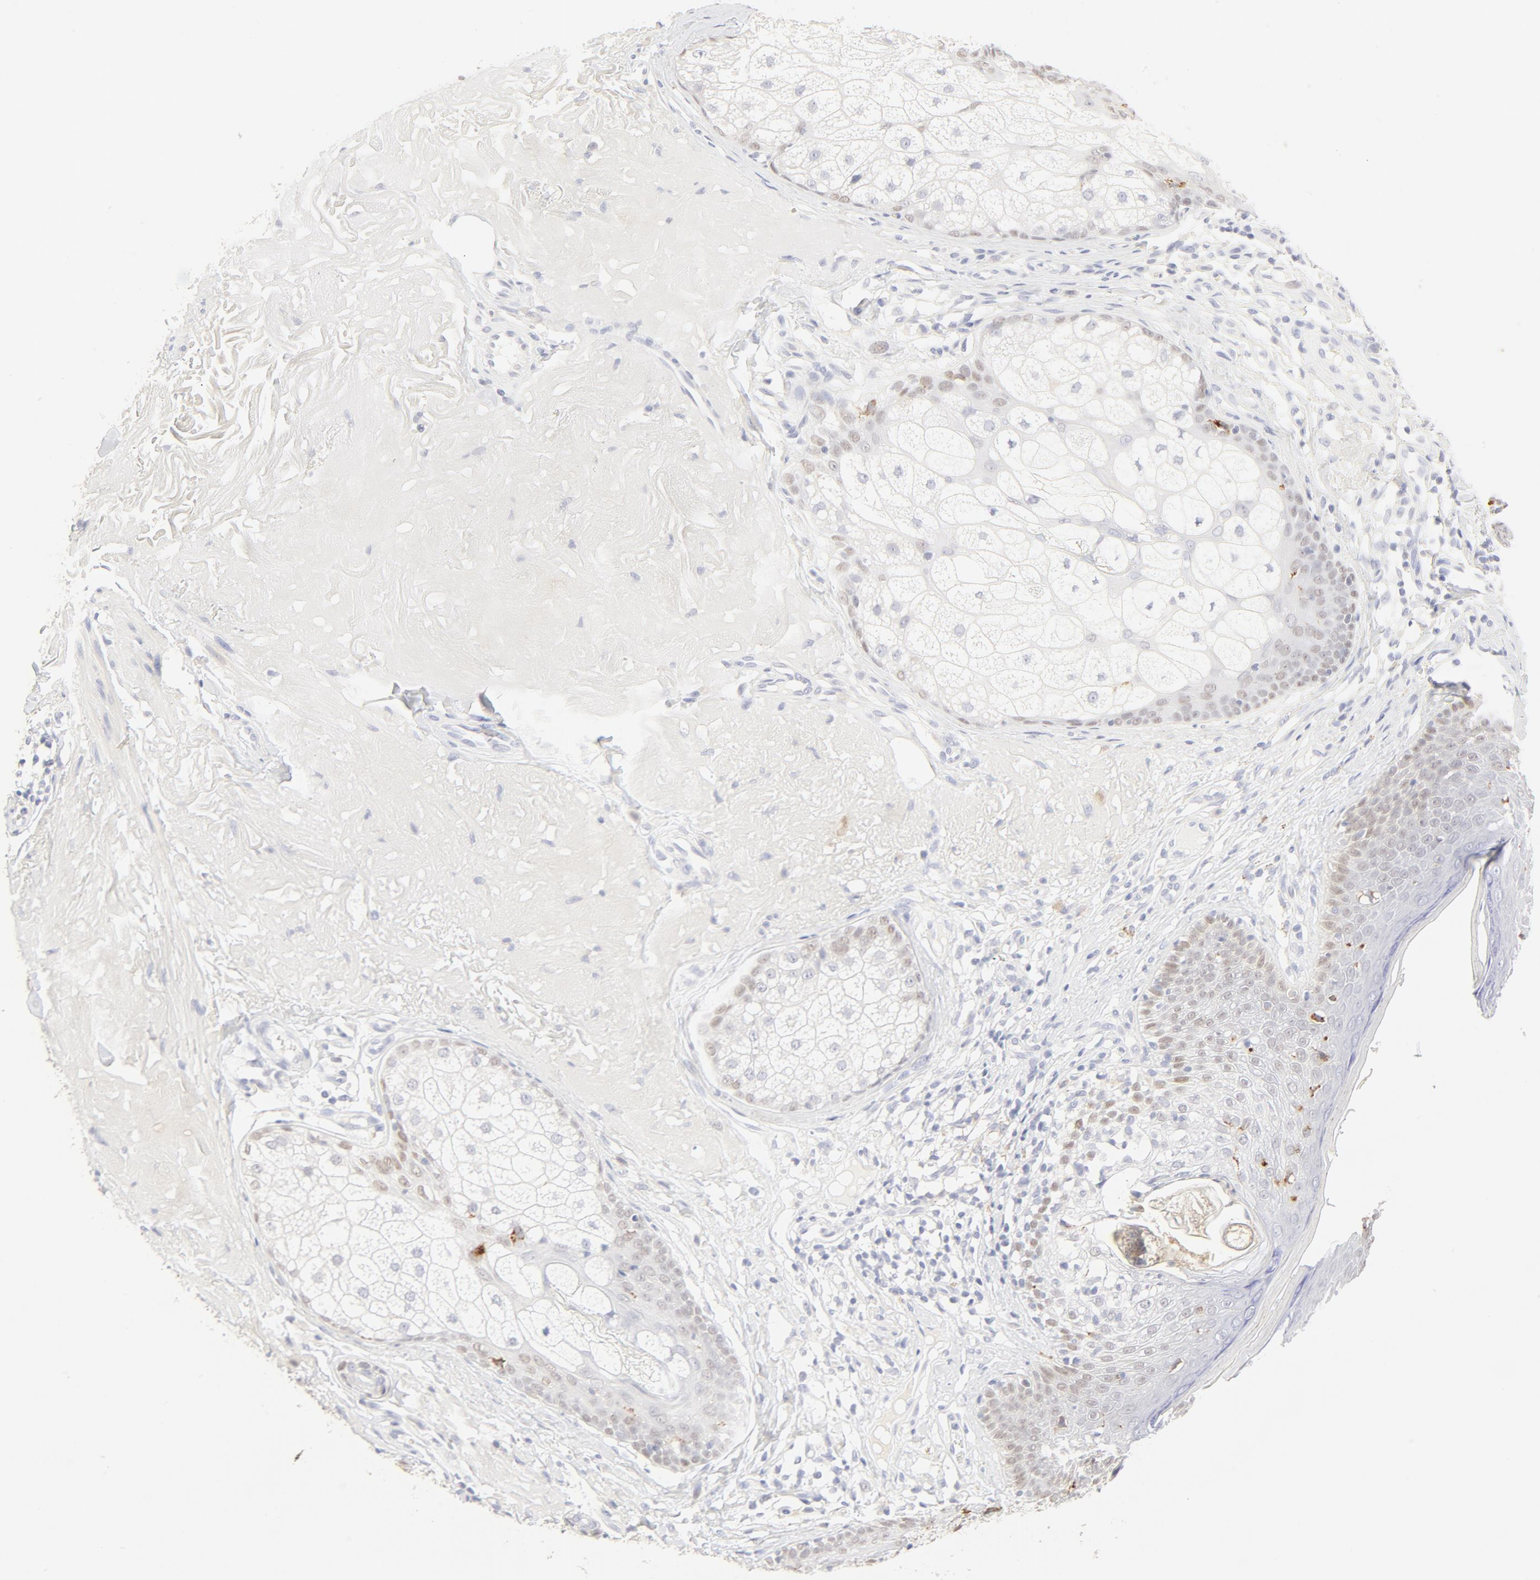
{"staining": {"intensity": "weak", "quantity": "25%-75%", "location": "nuclear"}, "tissue": "skin cancer", "cell_type": "Tumor cells", "image_type": "cancer", "snomed": [{"axis": "morphology", "description": "Basal cell carcinoma"}, {"axis": "topography", "description": "Skin"}], "caption": "Immunohistochemical staining of basal cell carcinoma (skin) displays low levels of weak nuclear positivity in approximately 25%-75% of tumor cells. Nuclei are stained in blue.", "gene": "FCGBP", "patient": {"sex": "male", "age": 74}}